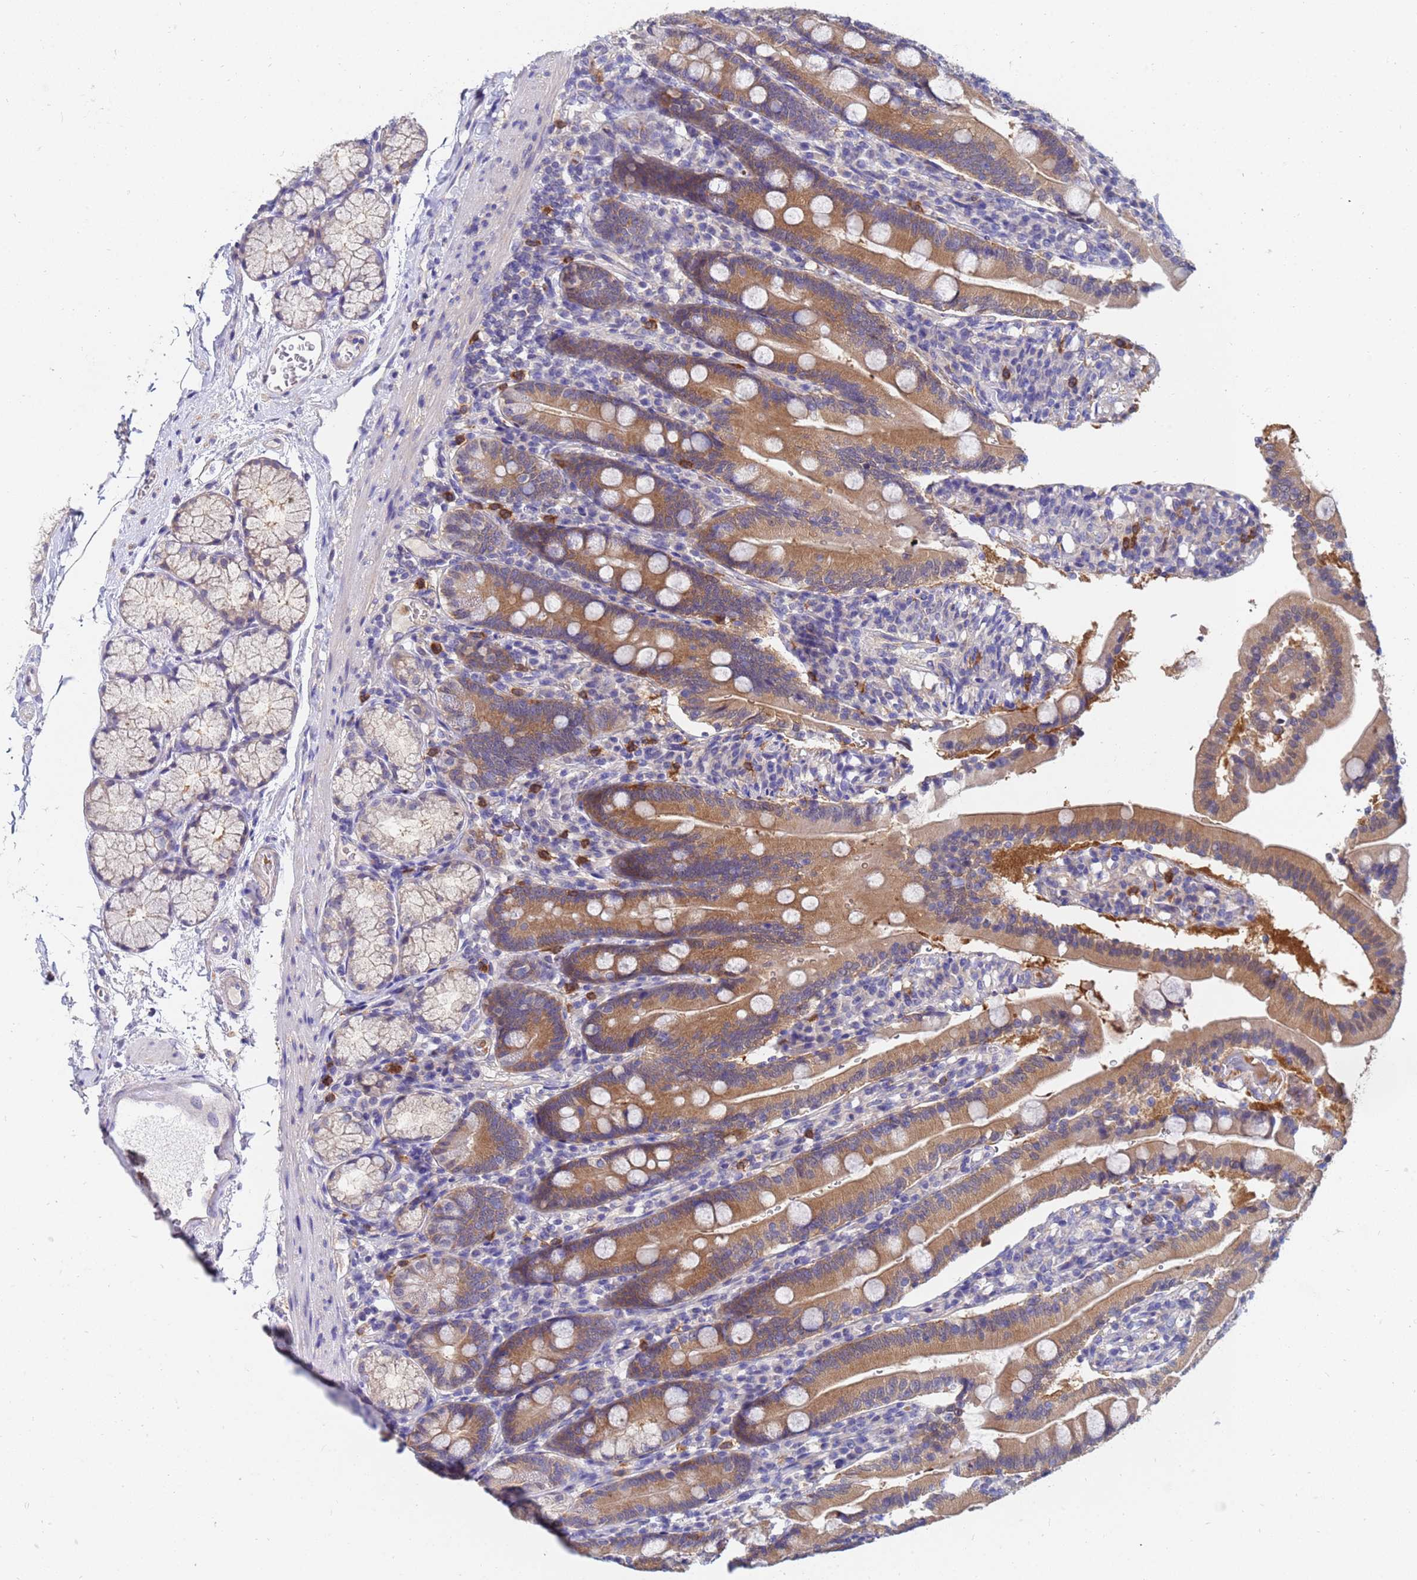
{"staining": {"intensity": "moderate", "quantity": ">75%", "location": "cytoplasmic/membranous"}, "tissue": "duodenum", "cell_type": "Glandular cells", "image_type": "normal", "snomed": [{"axis": "morphology", "description": "Normal tissue, NOS"}, {"axis": "topography", "description": "Duodenum"}], "caption": "Duodenum stained with DAB (3,3'-diaminobenzidine) immunohistochemistry (IHC) exhibits medium levels of moderate cytoplasmic/membranous expression in about >75% of glandular cells.", "gene": "TTLL11", "patient": {"sex": "female", "age": 67}}